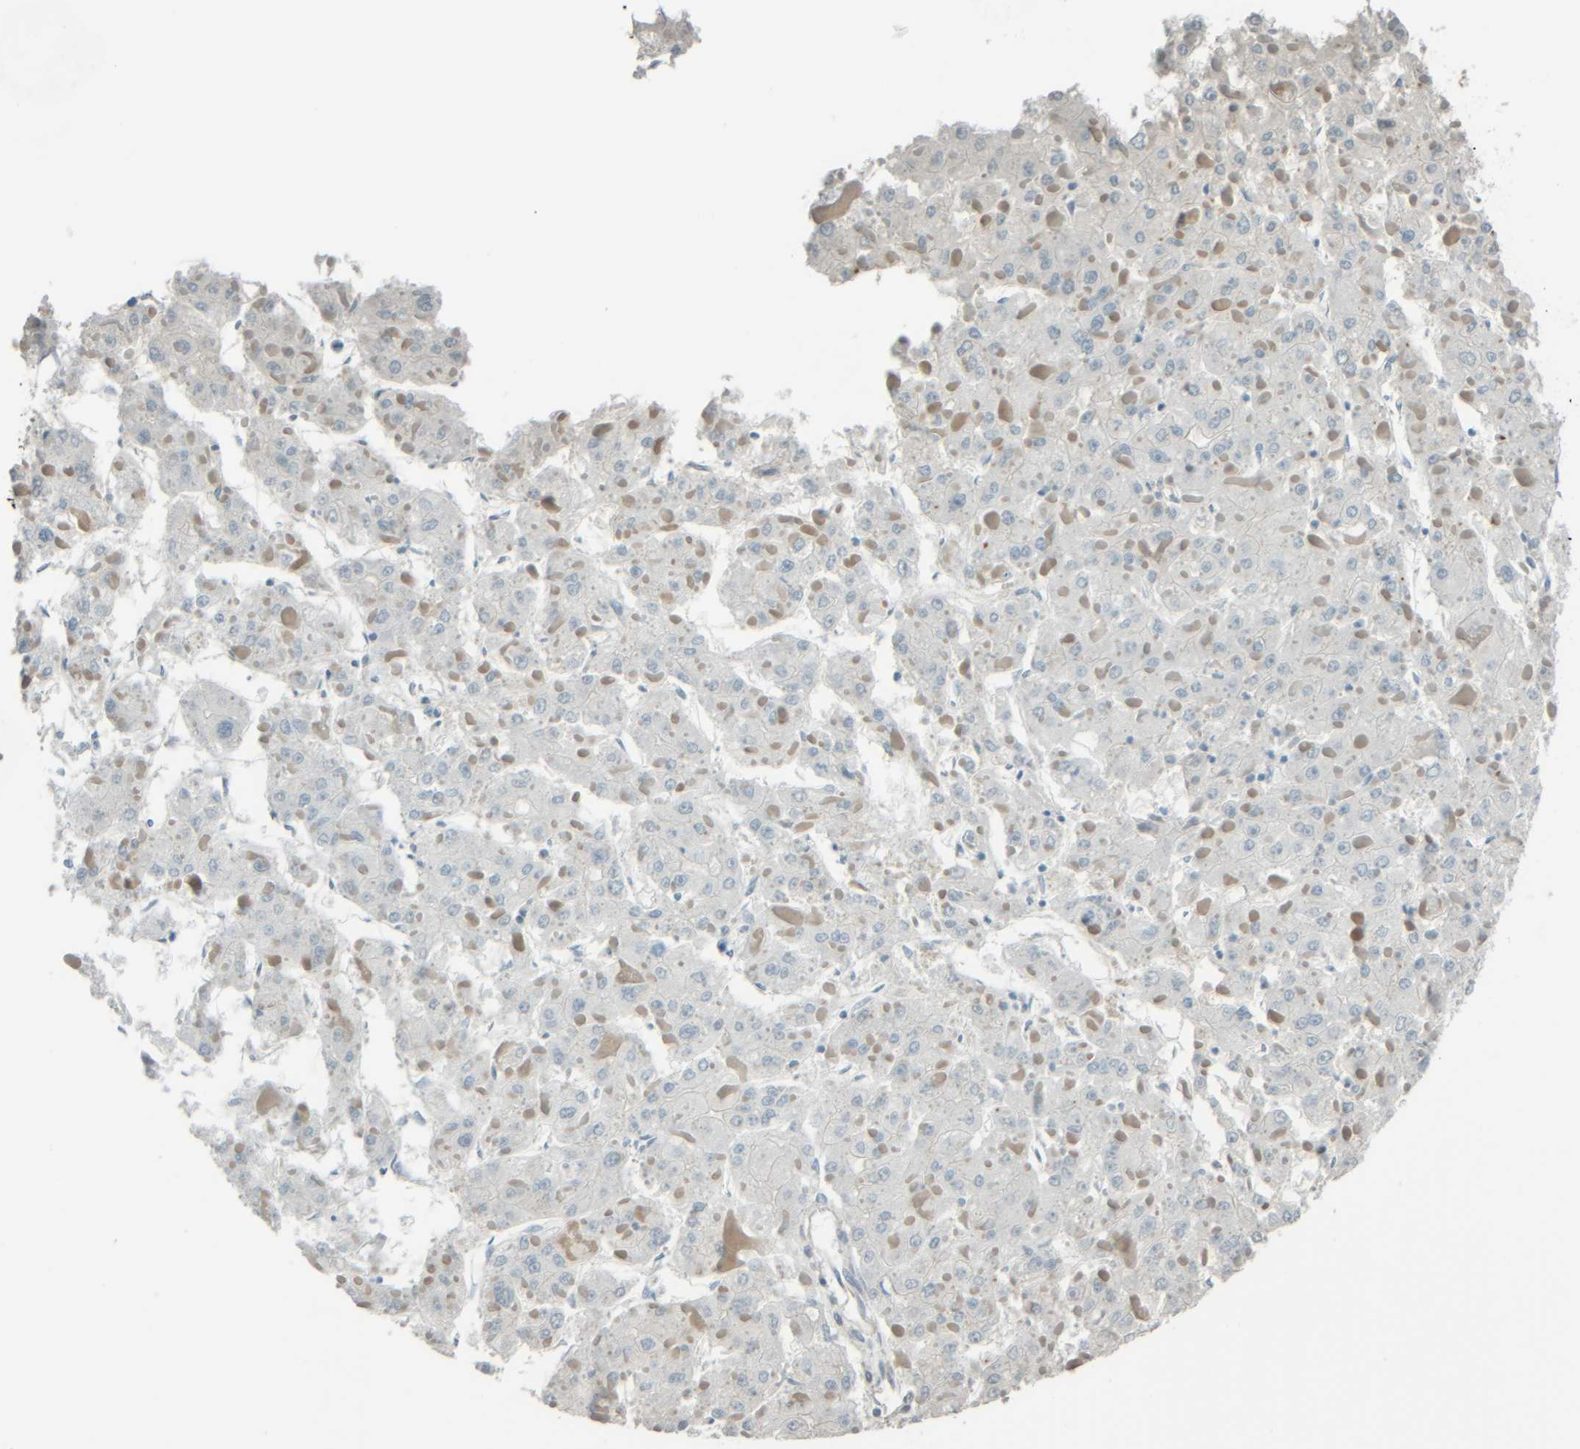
{"staining": {"intensity": "weak", "quantity": "<25%", "location": "cytoplasmic/membranous"}, "tissue": "liver cancer", "cell_type": "Tumor cells", "image_type": "cancer", "snomed": [{"axis": "morphology", "description": "Carcinoma, Hepatocellular, NOS"}, {"axis": "topography", "description": "Liver"}], "caption": "Tumor cells show no significant protein staining in liver cancer.", "gene": "PTGES3L-AARSD1", "patient": {"sex": "female", "age": 73}}